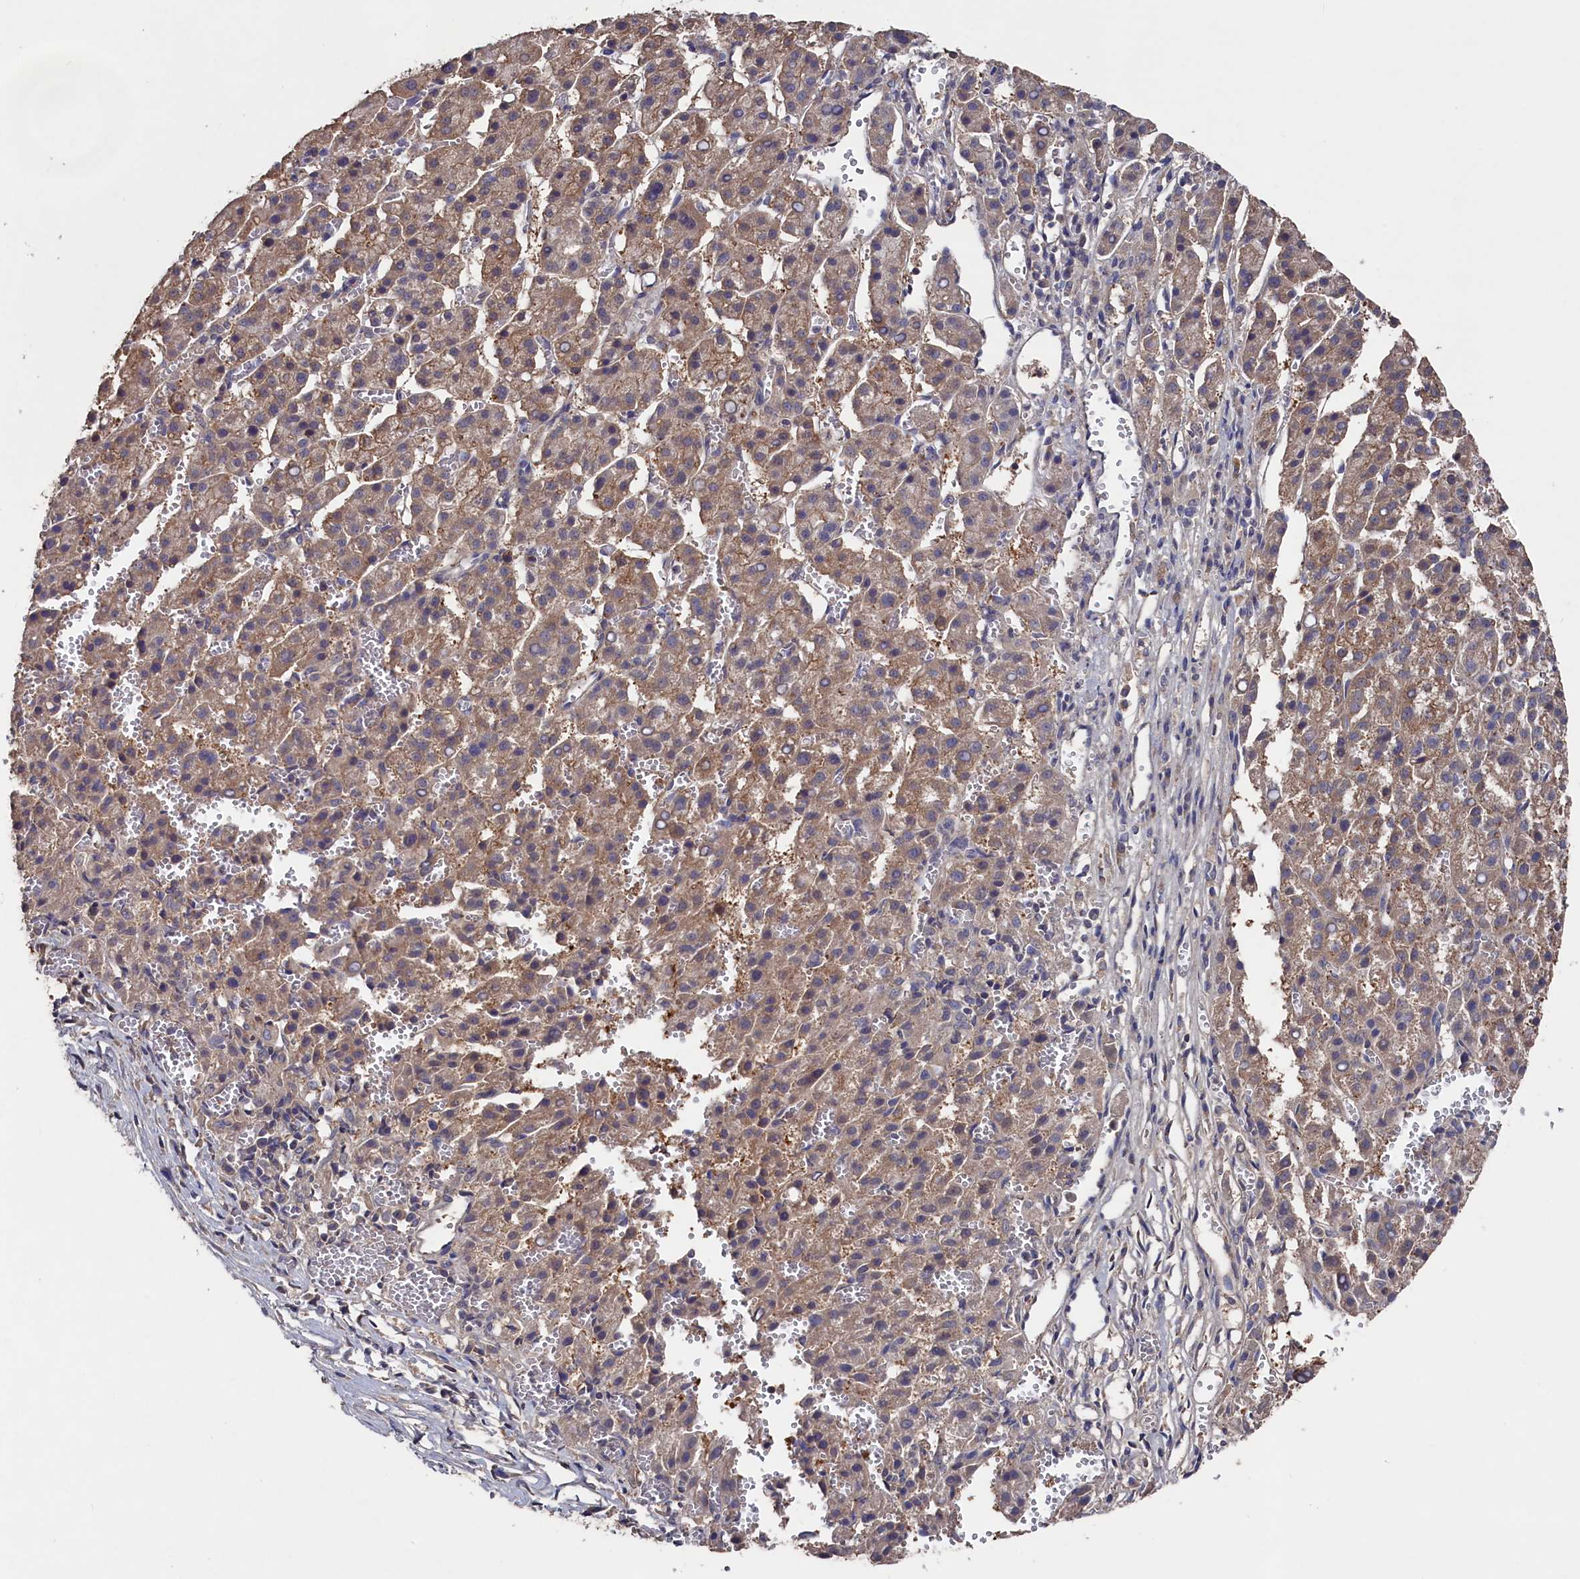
{"staining": {"intensity": "moderate", "quantity": ">75%", "location": "cytoplasmic/membranous"}, "tissue": "liver cancer", "cell_type": "Tumor cells", "image_type": "cancer", "snomed": [{"axis": "morphology", "description": "Carcinoma, Hepatocellular, NOS"}, {"axis": "topography", "description": "Liver"}], "caption": "Immunohistochemical staining of liver cancer (hepatocellular carcinoma) exhibits moderate cytoplasmic/membranous protein positivity in approximately >75% of tumor cells. The staining was performed using DAB (3,3'-diaminobenzidine), with brown indicating positive protein expression. Nuclei are stained blue with hematoxylin.", "gene": "TMC5", "patient": {"sex": "female", "age": 58}}